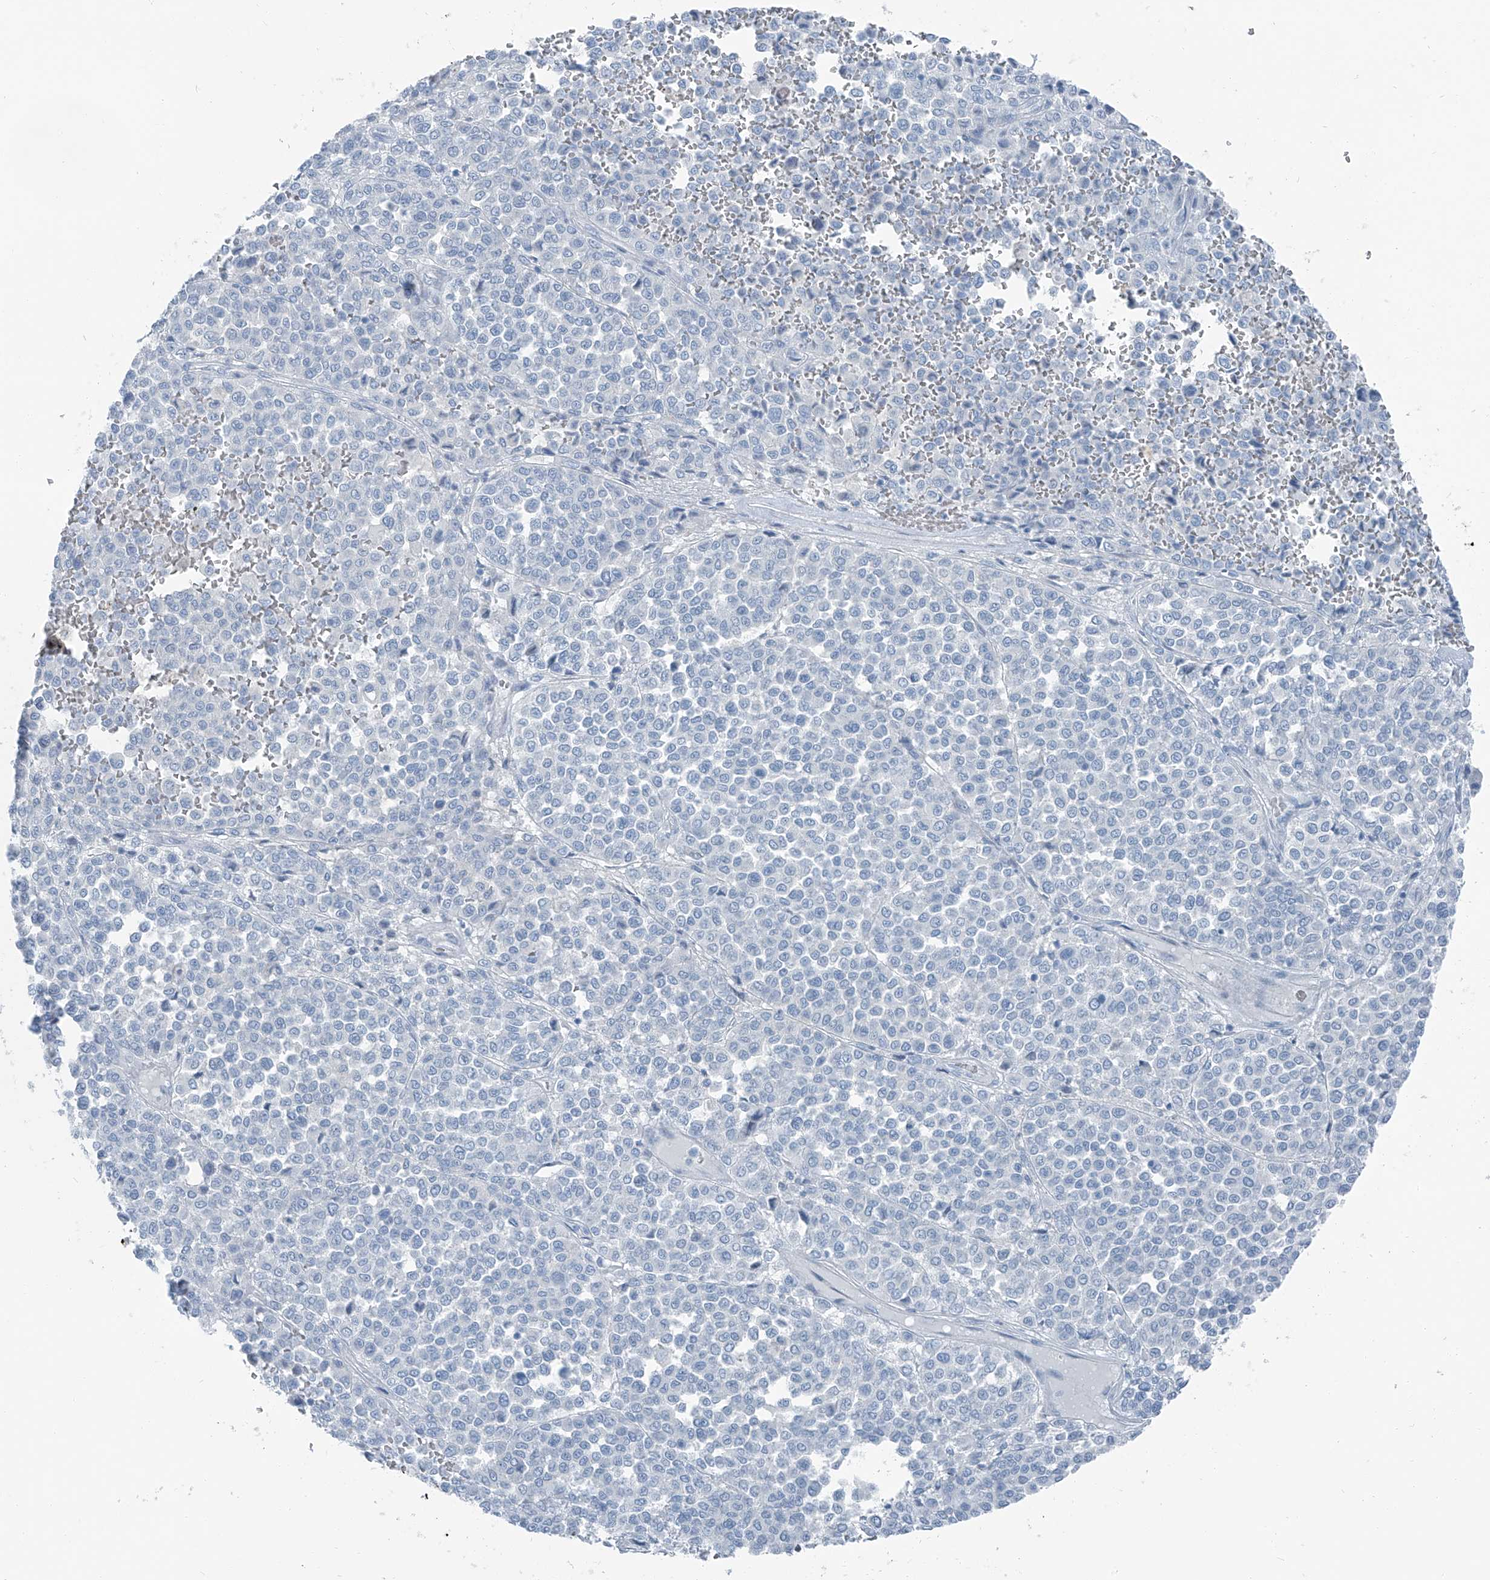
{"staining": {"intensity": "negative", "quantity": "none", "location": "none"}, "tissue": "melanoma", "cell_type": "Tumor cells", "image_type": "cancer", "snomed": [{"axis": "morphology", "description": "Malignant melanoma, Metastatic site"}, {"axis": "topography", "description": "Pancreas"}], "caption": "This is a micrograph of immunohistochemistry staining of malignant melanoma (metastatic site), which shows no staining in tumor cells.", "gene": "RGN", "patient": {"sex": "female", "age": 30}}